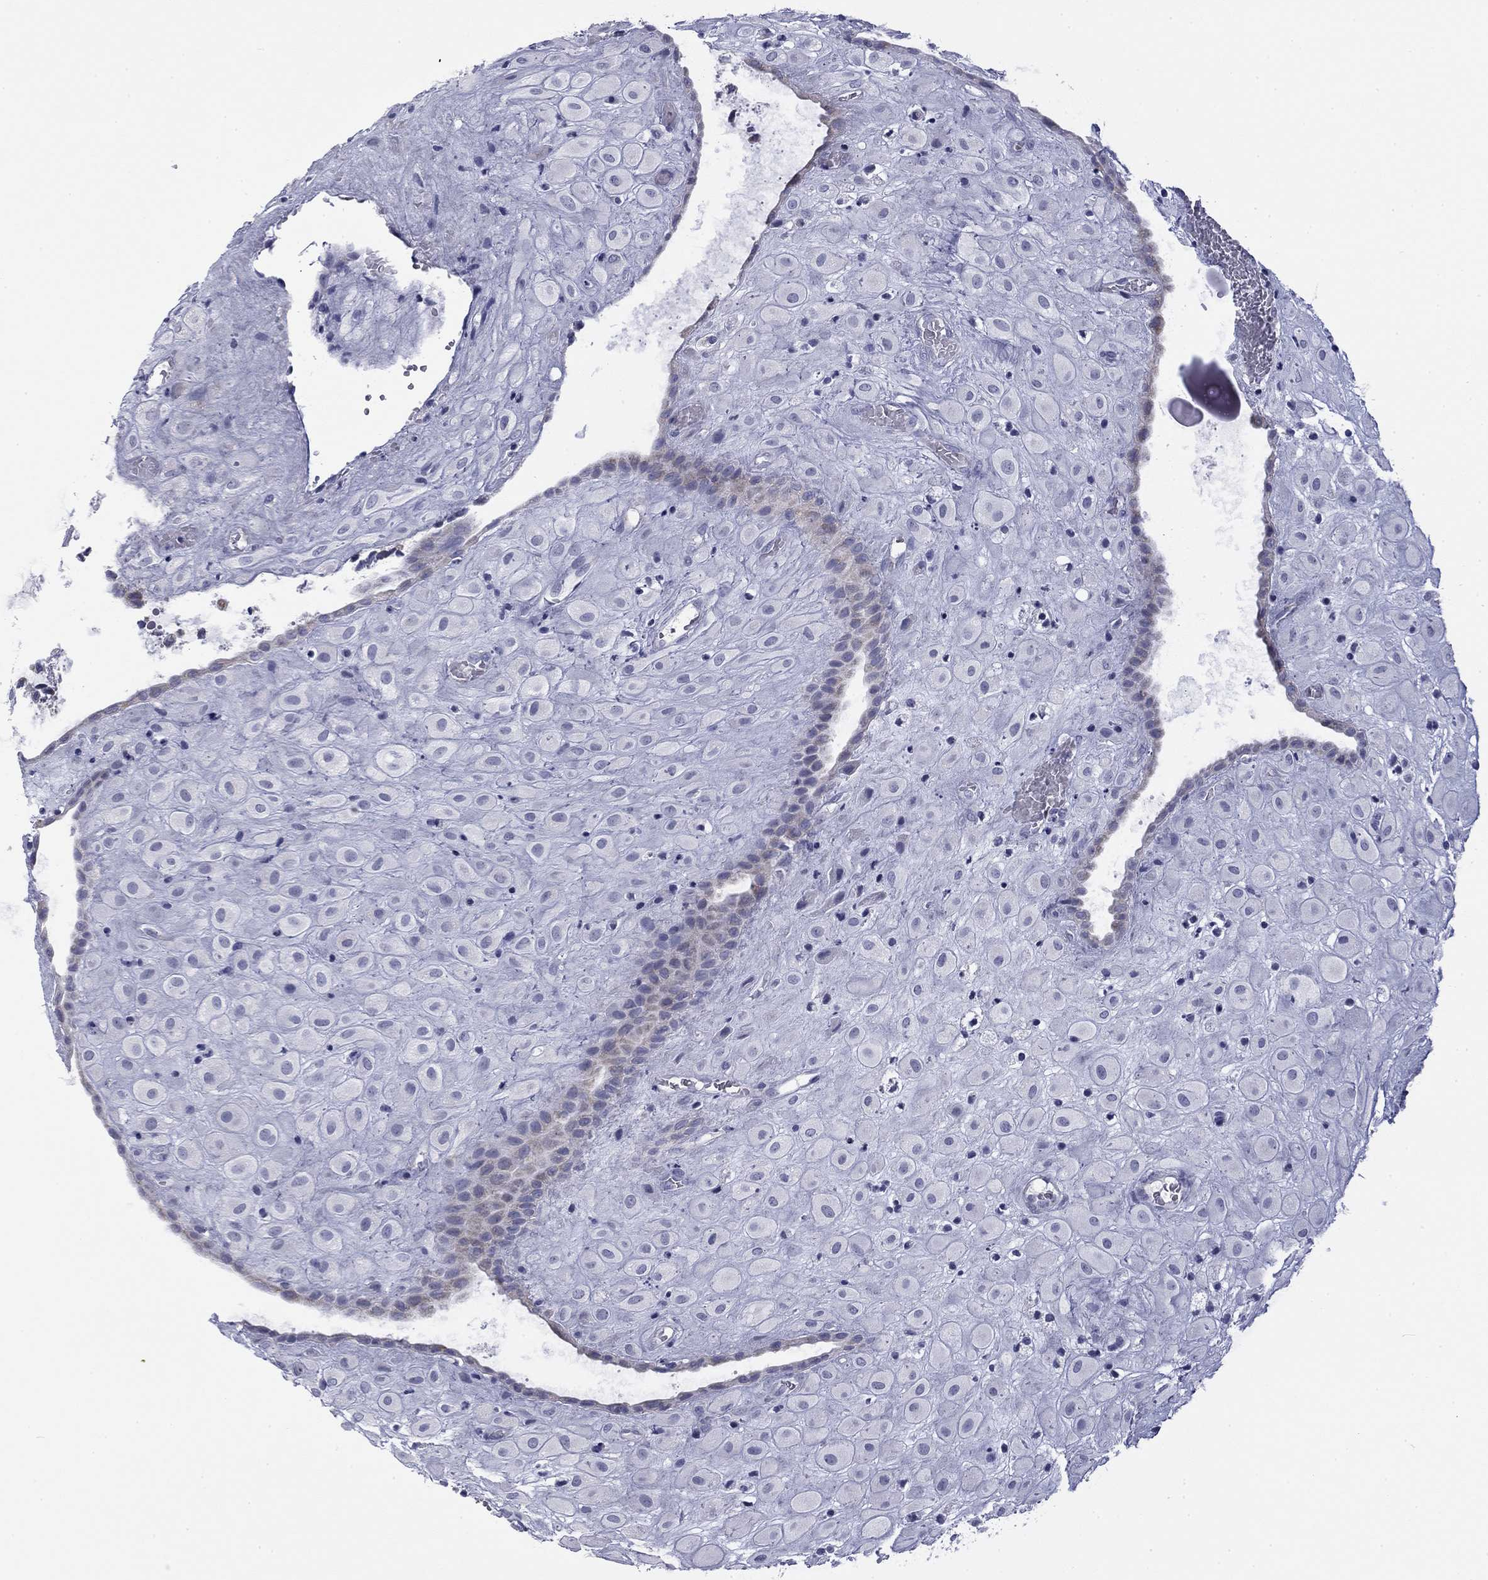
{"staining": {"intensity": "negative", "quantity": "none", "location": "none"}, "tissue": "placenta", "cell_type": "Decidual cells", "image_type": "normal", "snomed": [{"axis": "morphology", "description": "Normal tissue, NOS"}, {"axis": "topography", "description": "Placenta"}], "caption": "Human placenta stained for a protein using immunohistochemistry reveals no positivity in decidual cells.", "gene": "ZP2", "patient": {"sex": "female", "age": 24}}